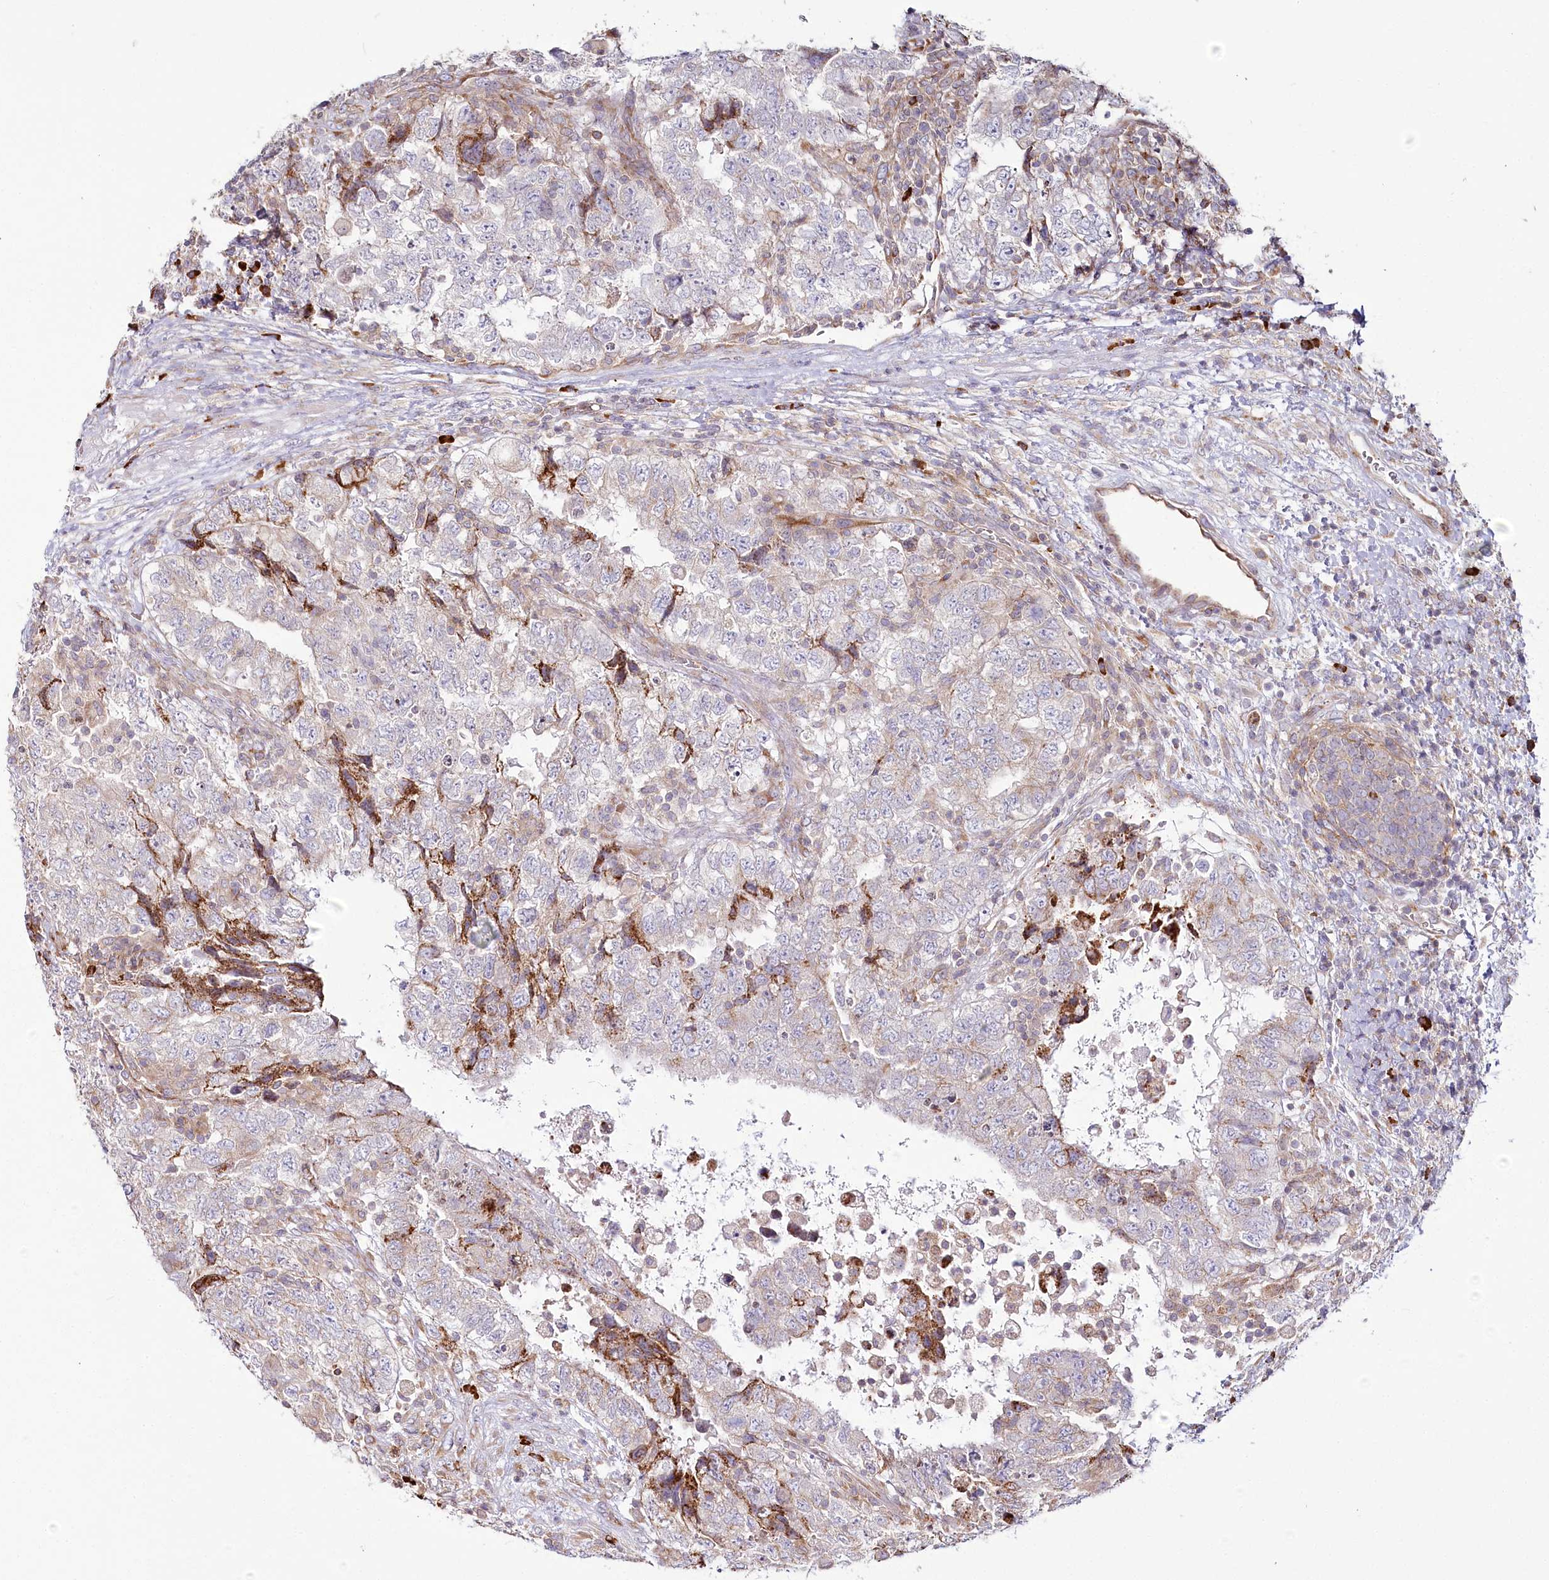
{"staining": {"intensity": "negative", "quantity": "none", "location": "none"}, "tissue": "testis cancer", "cell_type": "Tumor cells", "image_type": "cancer", "snomed": [{"axis": "morphology", "description": "Carcinoma, Embryonal, NOS"}, {"axis": "topography", "description": "Testis"}], "caption": "Immunohistochemistry image of testis embryonal carcinoma stained for a protein (brown), which shows no expression in tumor cells.", "gene": "POGLUT1", "patient": {"sex": "male", "age": 37}}